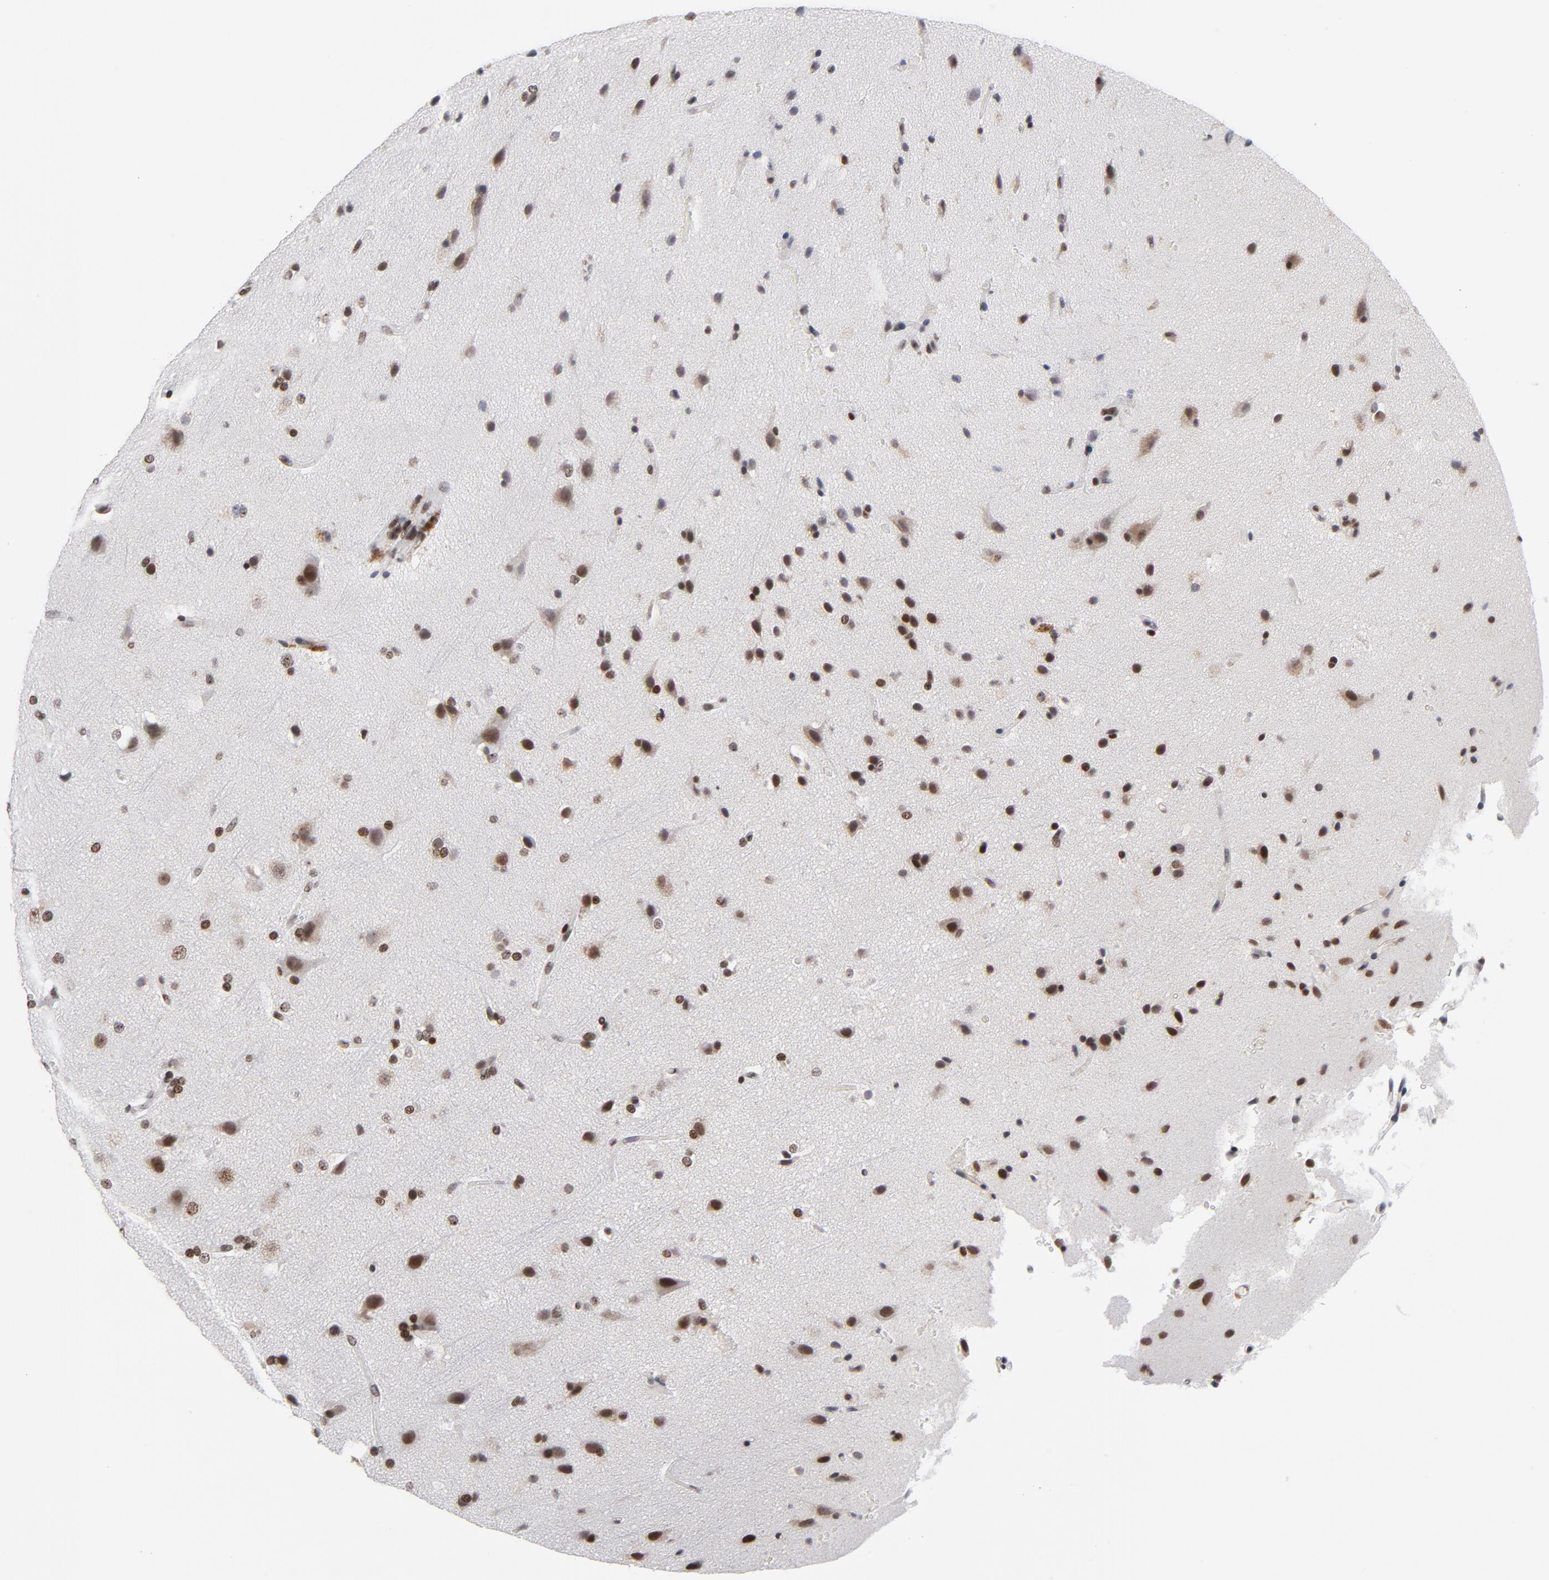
{"staining": {"intensity": "moderate", "quantity": "25%-75%", "location": "nuclear"}, "tissue": "glioma", "cell_type": "Tumor cells", "image_type": "cancer", "snomed": [{"axis": "morphology", "description": "Glioma, malignant, Low grade"}, {"axis": "topography", "description": "Cerebral cortex"}], "caption": "Glioma stained for a protein displays moderate nuclear positivity in tumor cells. (IHC, brightfield microscopy, high magnification).", "gene": "RFC4", "patient": {"sex": "female", "age": 47}}